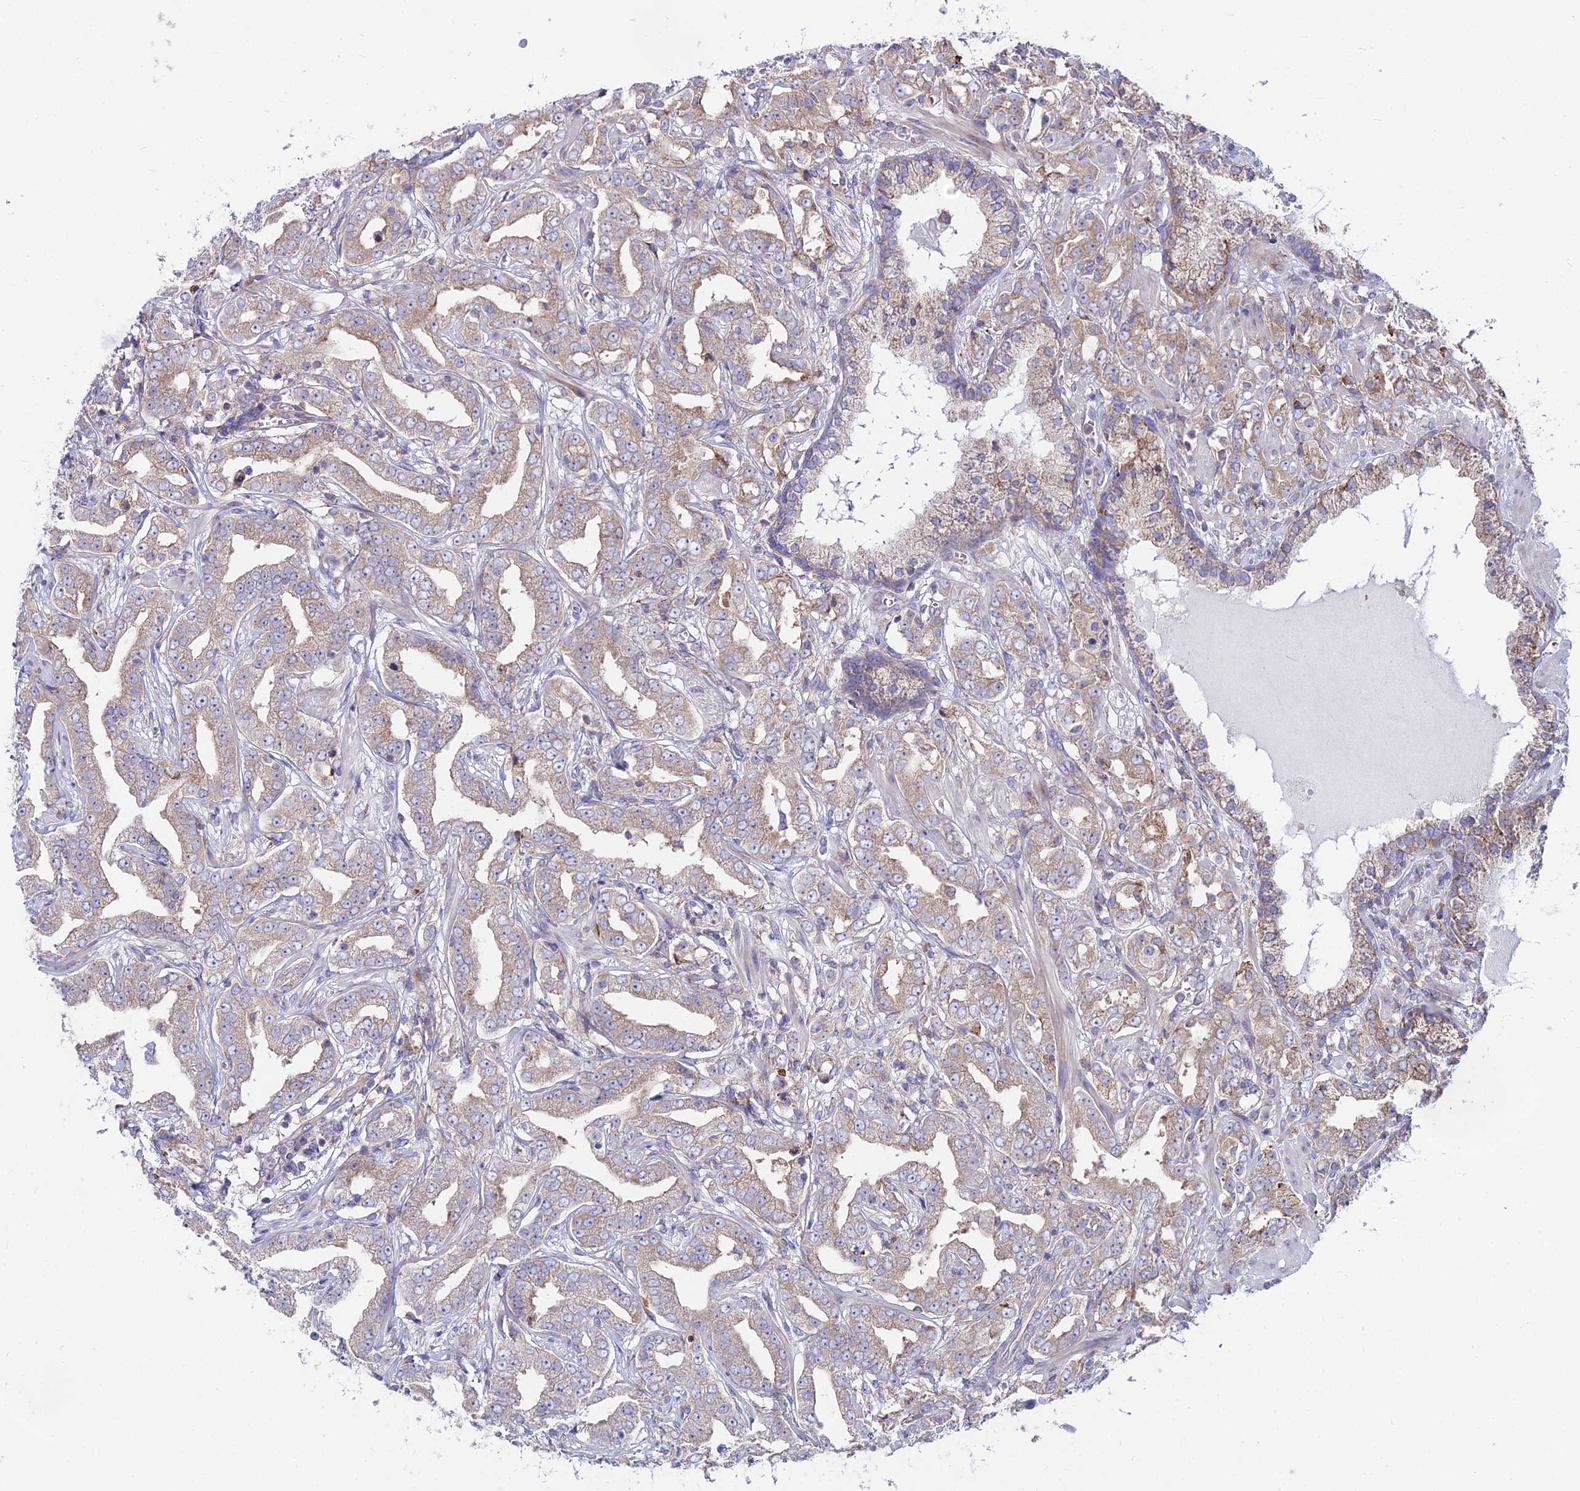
{"staining": {"intensity": "weak", "quantity": "25%-75%", "location": "cytoplasmic/membranous"}, "tissue": "prostate cancer", "cell_type": "Tumor cells", "image_type": "cancer", "snomed": [{"axis": "morphology", "description": "Adenocarcinoma, High grade"}, {"axis": "topography", "description": "Prostate"}], "caption": "Prostate adenocarcinoma (high-grade) tissue shows weak cytoplasmic/membranous positivity in about 25%-75% of tumor cells, visualized by immunohistochemistry. (DAB IHC, brown staining for protein, blue staining for nuclei).", "gene": "EIF3K", "patient": {"sex": "male", "age": 63}}